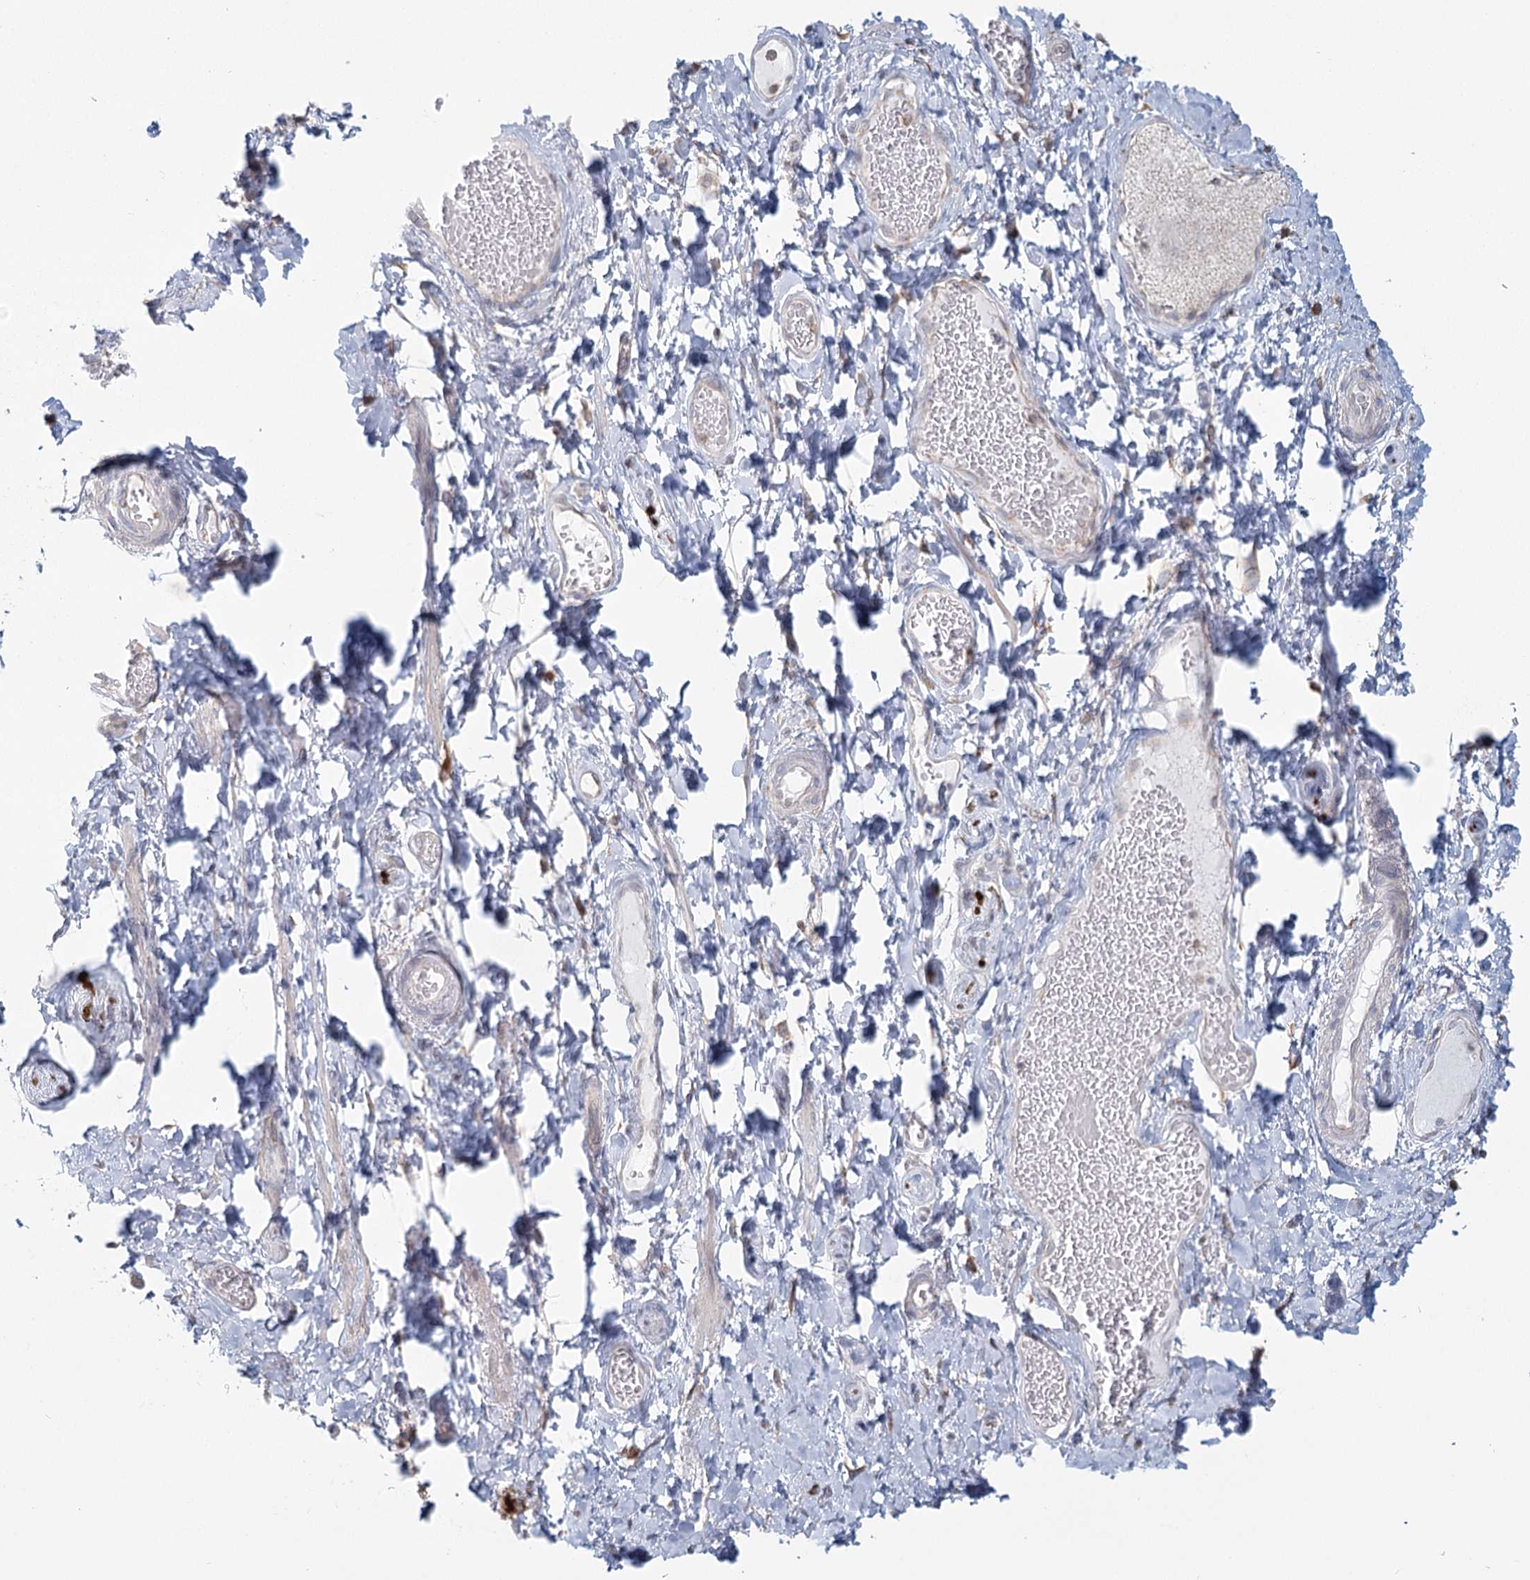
{"staining": {"intensity": "moderate", "quantity": ">75%", "location": "cytoplasmic/membranous"}, "tissue": "skin", "cell_type": "Epidermal cells", "image_type": "normal", "snomed": [{"axis": "morphology", "description": "Normal tissue, NOS"}, {"axis": "topography", "description": "Anal"}], "caption": "This micrograph reveals IHC staining of benign skin, with medium moderate cytoplasmic/membranous expression in approximately >75% of epidermal cells.", "gene": "LACTB", "patient": {"sex": "male", "age": 69}}